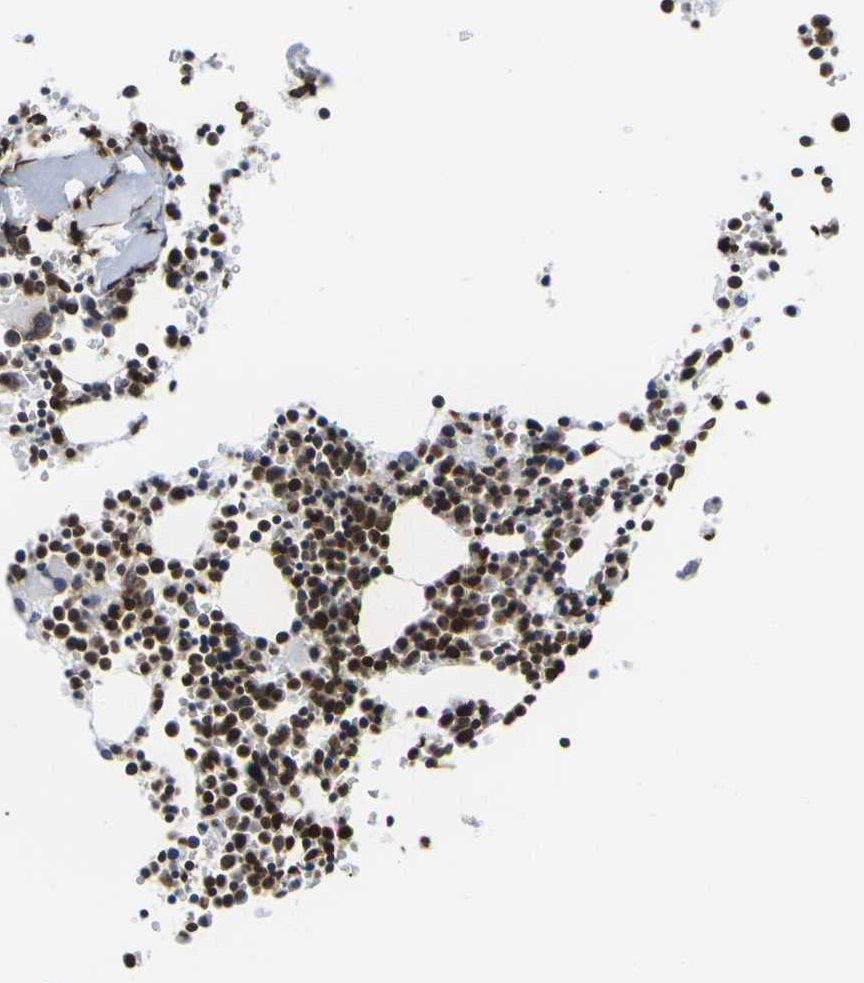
{"staining": {"intensity": "strong", "quantity": ">75%", "location": "nuclear"}, "tissue": "bone marrow", "cell_type": "Hematopoietic cells", "image_type": "normal", "snomed": [{"axis": "morphology", "description": "Normal tissue, NOS"}, {"axis": "morphology", "description": "Inflammation, NOS"}, {"axis": "topography", "description": "Bone marrow"}], "caption": "Strong nuclear staining for a protein is appreciated in approximately >75% of hematopoietic cells of benign bone marrow using immunohistochemistry.", "gene": "H2AC21", "patient": {"sex": "female", "age": 17}}